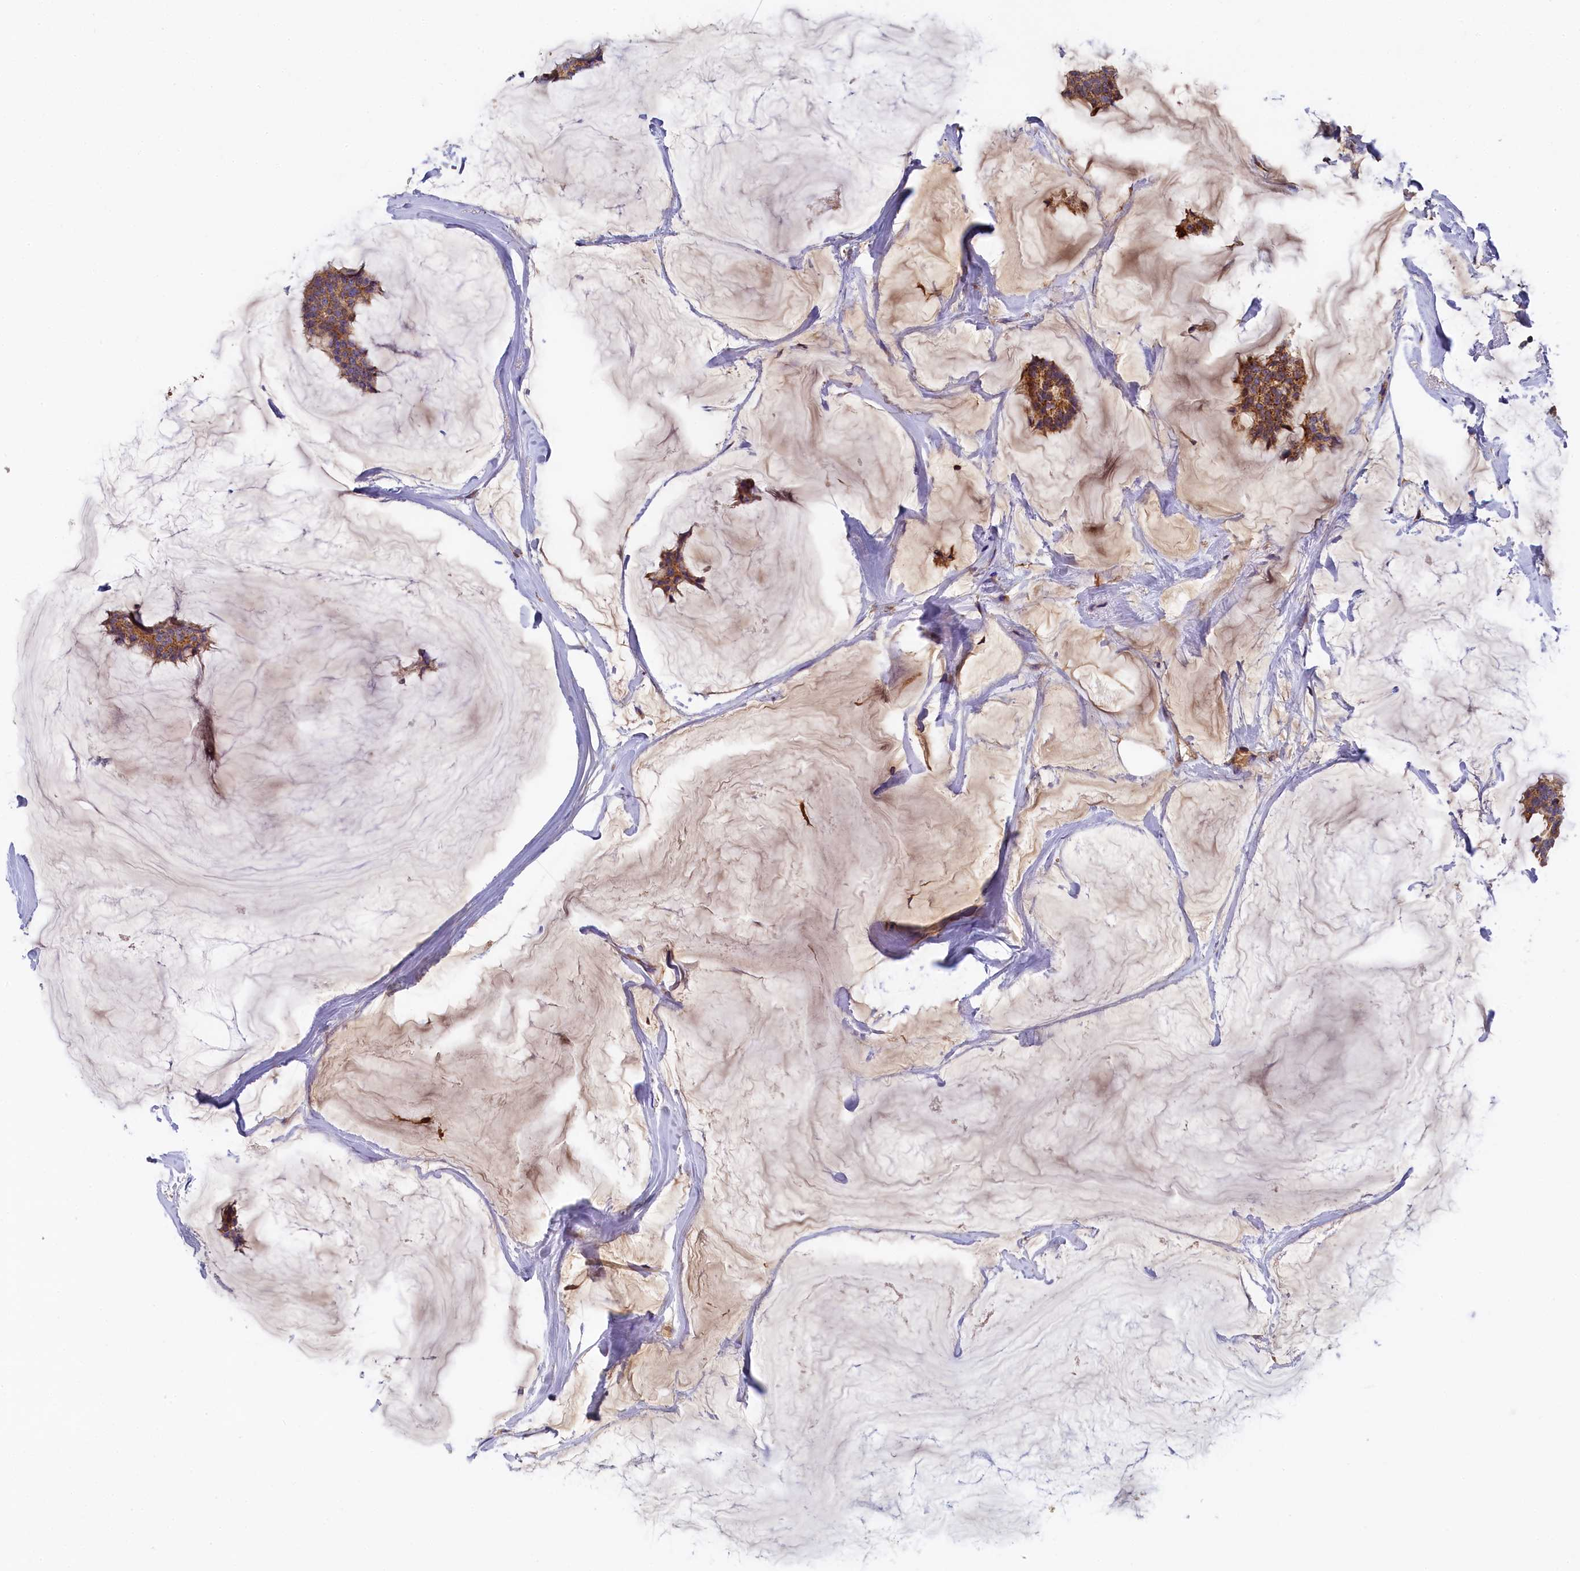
{"staining": {"intensity": "moderate", "quantity": ">75%", "location": "cytoplasmic/membranous"}, "tissue": "breast cancer", "cell_type": "Tumor cells", "image_type": "cancer", "snomed": [{"axis": "morphology", "description": "Duct carcinoma"}, {"axis": "topography", "description": "Breast"}], "caption": "Protein staining demonstrates moderate cytoplasmic/membranous staining in approximately >75% of tumor cells in infiltrating ductal carcinoma (breast).", "gene": "SEC31B", "patient": {"sex": "female", "age": 93}}